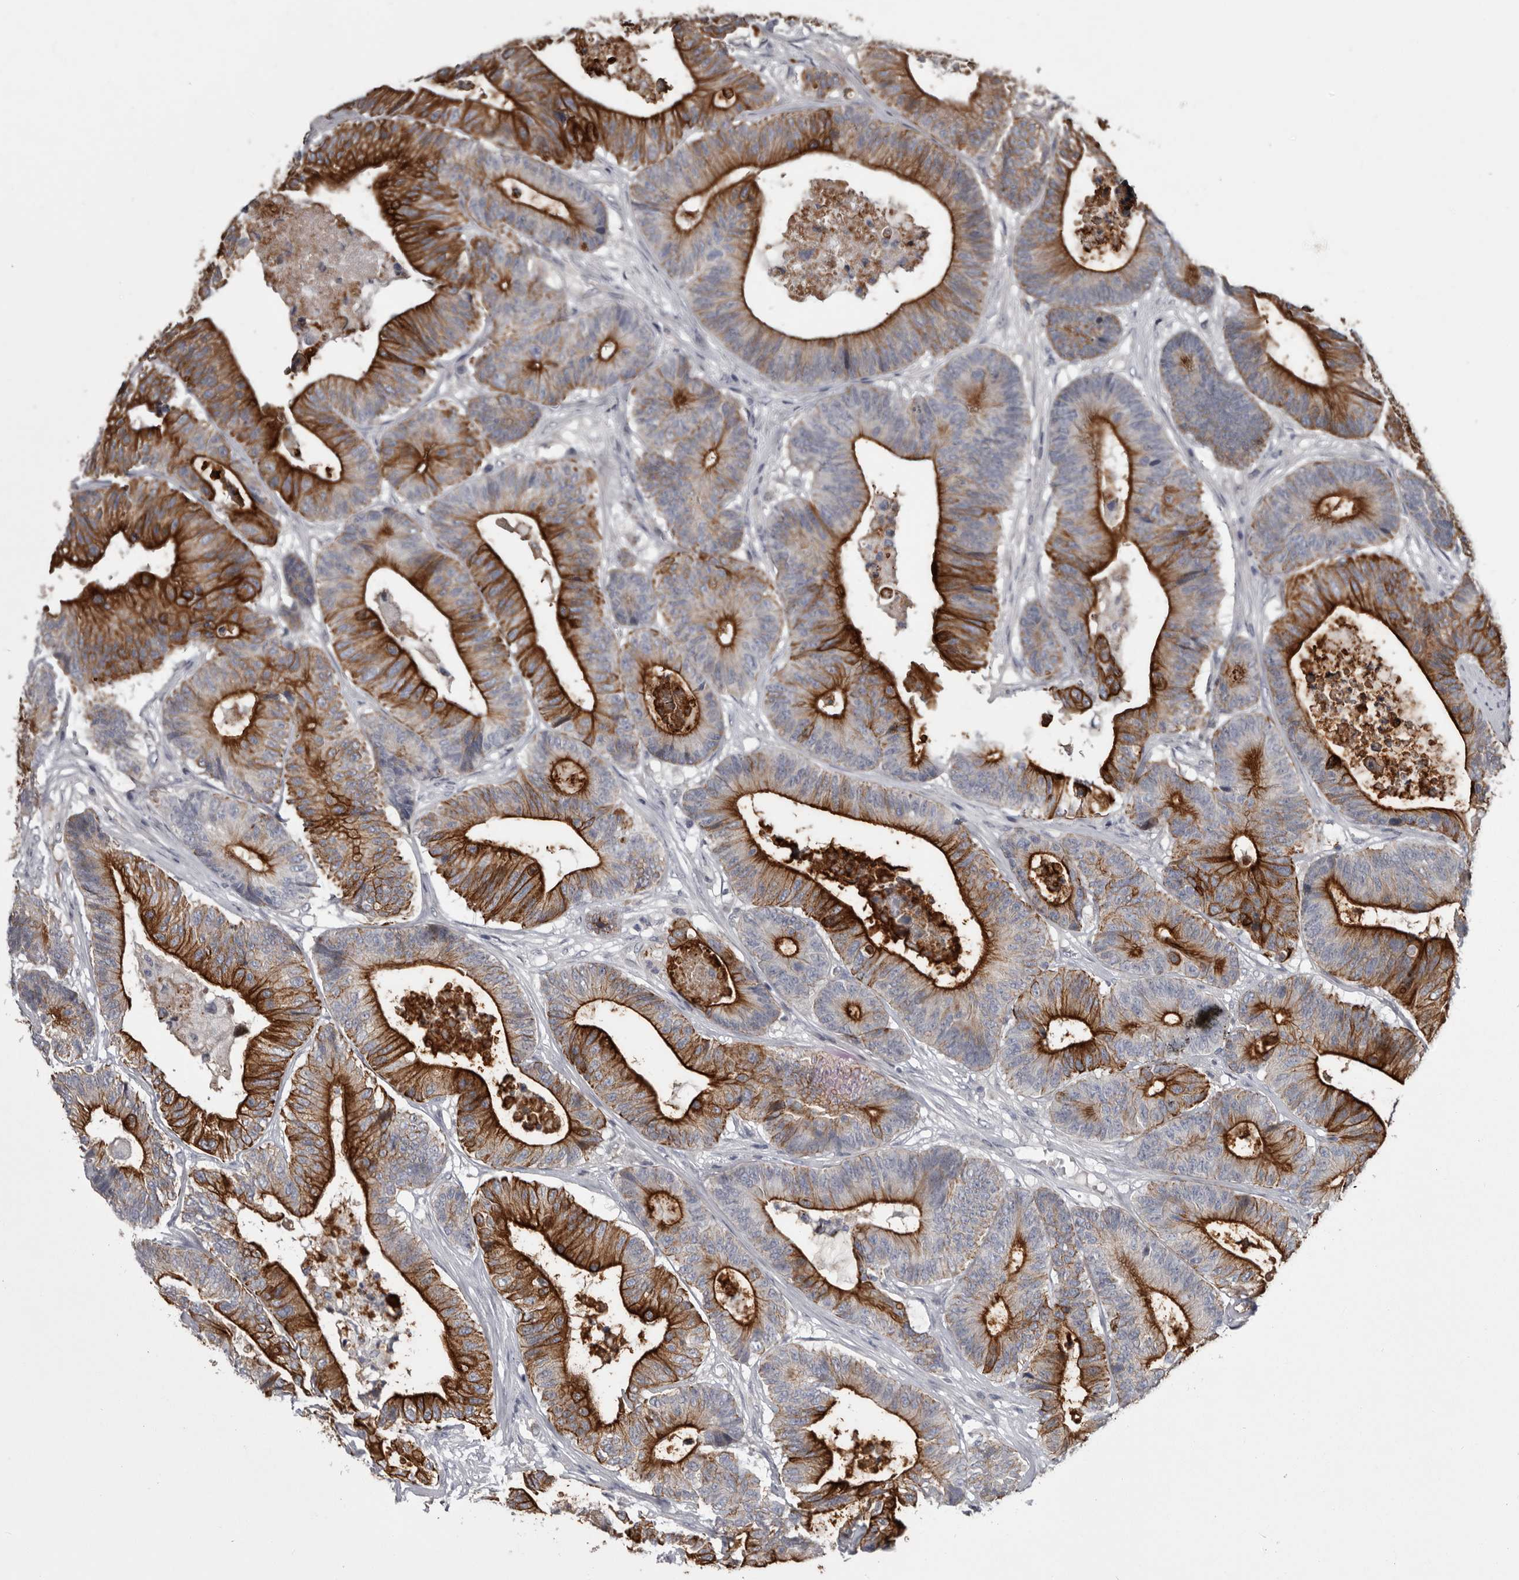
{"staining": {"intensity": "strong", "quantity": "25%-75%", "location": "cytoplasmic/membranous"}, "tissue": "colorectal cancer", "cell_type": "Tumor cells", "image_type": "cancer", "snomed": [{"axis": "morphology", "description": "Adenocarcinoma, NOS"}, {"axis": "topography", "description": "Colon"}], "caption": "A high amount of strong cytoplasmic/membranous positivity is identified in about 25%-75% of tumor cells in colorectal cancer (adenocarcinoma) tissue. The protein of interest is stained brown, and the nuclei are stained in blue (DAB IHC with brightfield microscopy, high magnification).", "gene": "LPAR6", "patient": {"sex": "female", "age": 84}}